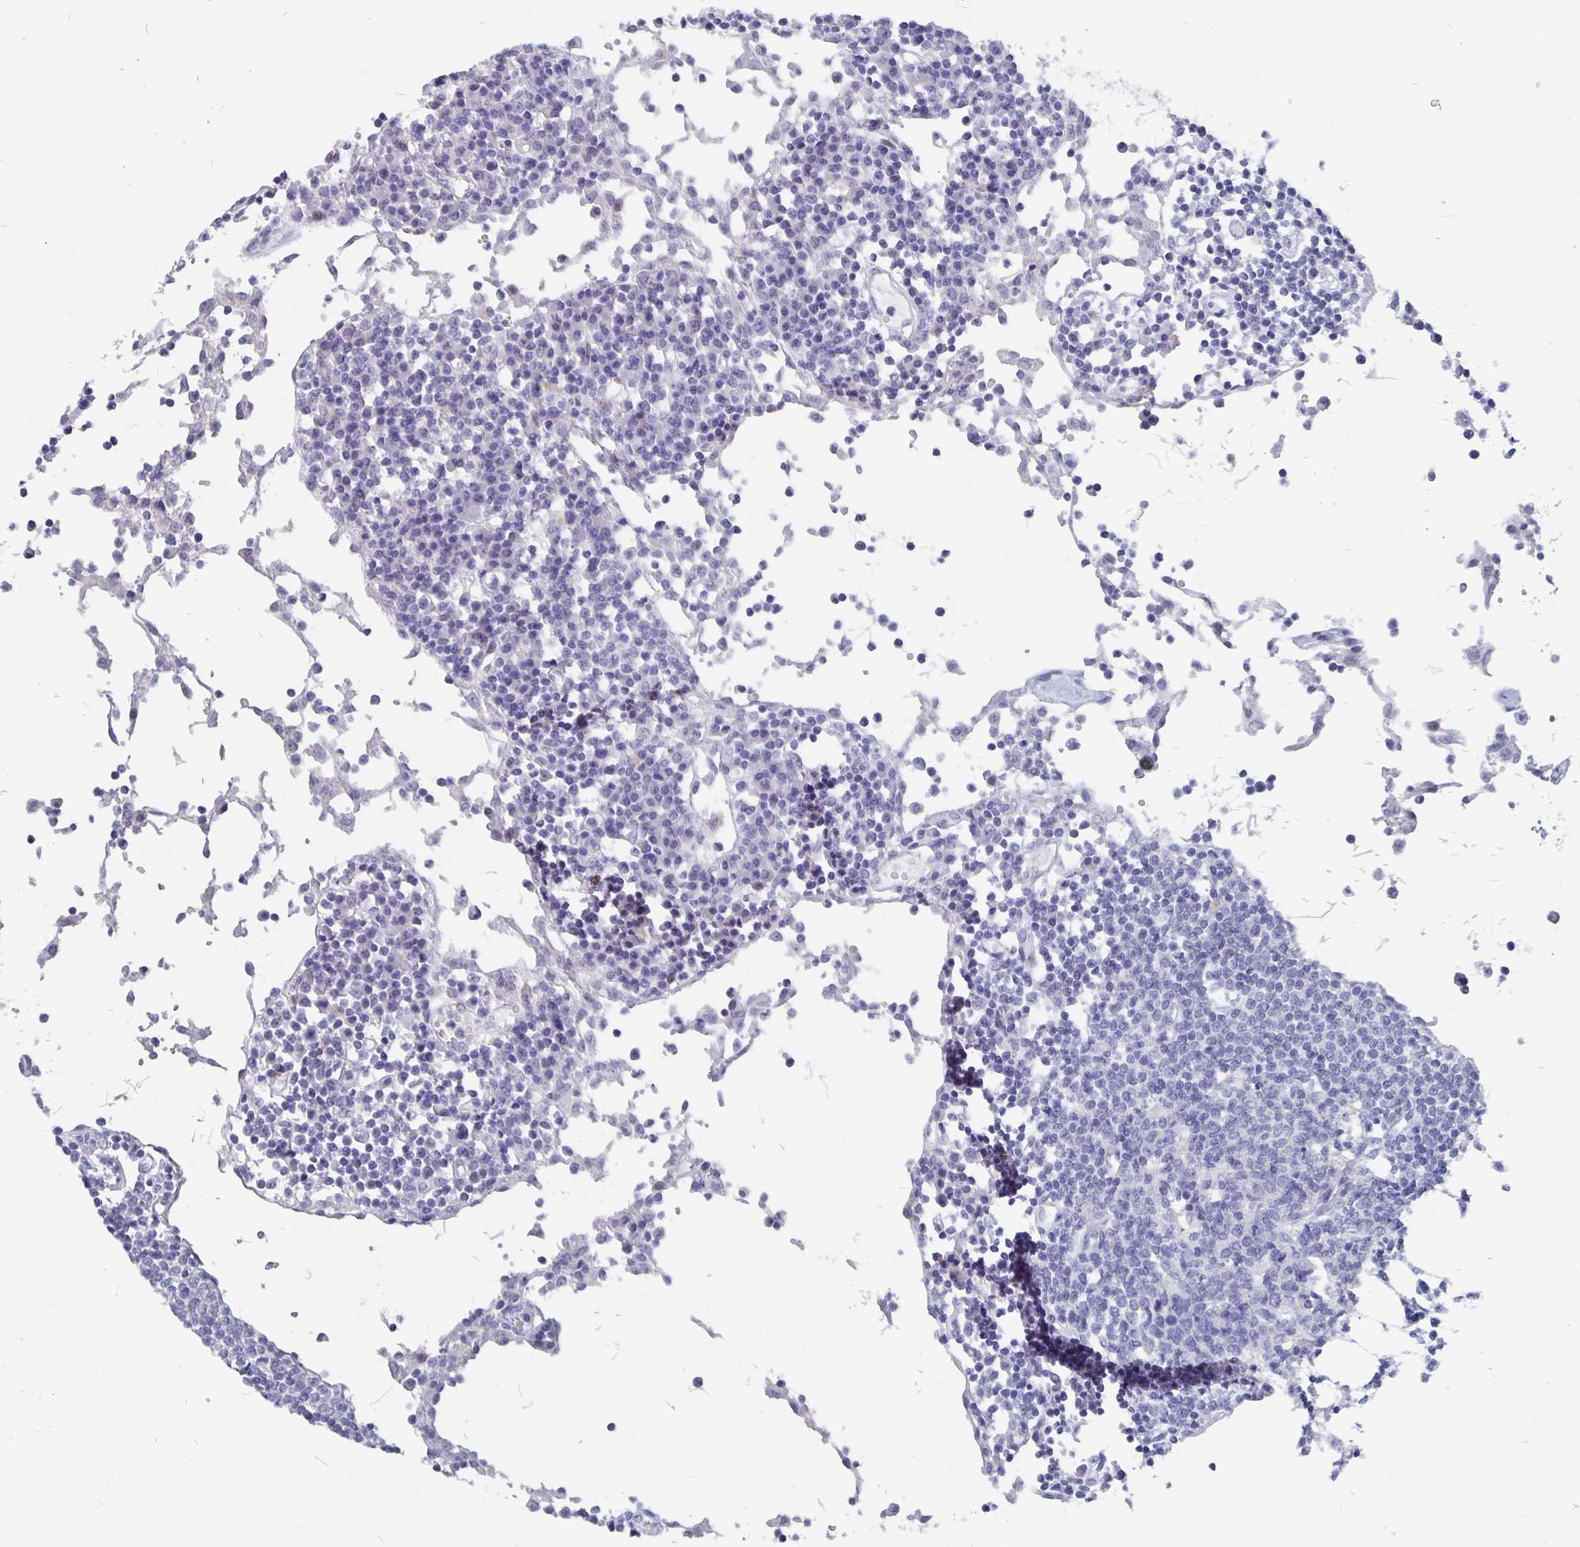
{"staining": {"intensity": "negative", "quantity": "none", "location": "none"}, "tissue": "lymph node", "cell_type": "Germinal center cells", "image_type": "normal", "snomed": [{"axis": "morphology", "description": "Normal tissue, NOS"}, {"axis": "topography", "description": "Lymph node"}], "caption": "High magnification brightfield microscopy of normal lymph node stained with DAB (3,3'-diaminobenzidine) (brown) and counterstained with hematoxylin (blue): germinal center cells show no significant expression.", "gene": "SMOC1", "patient": {"sex": "female", "age": 78}}